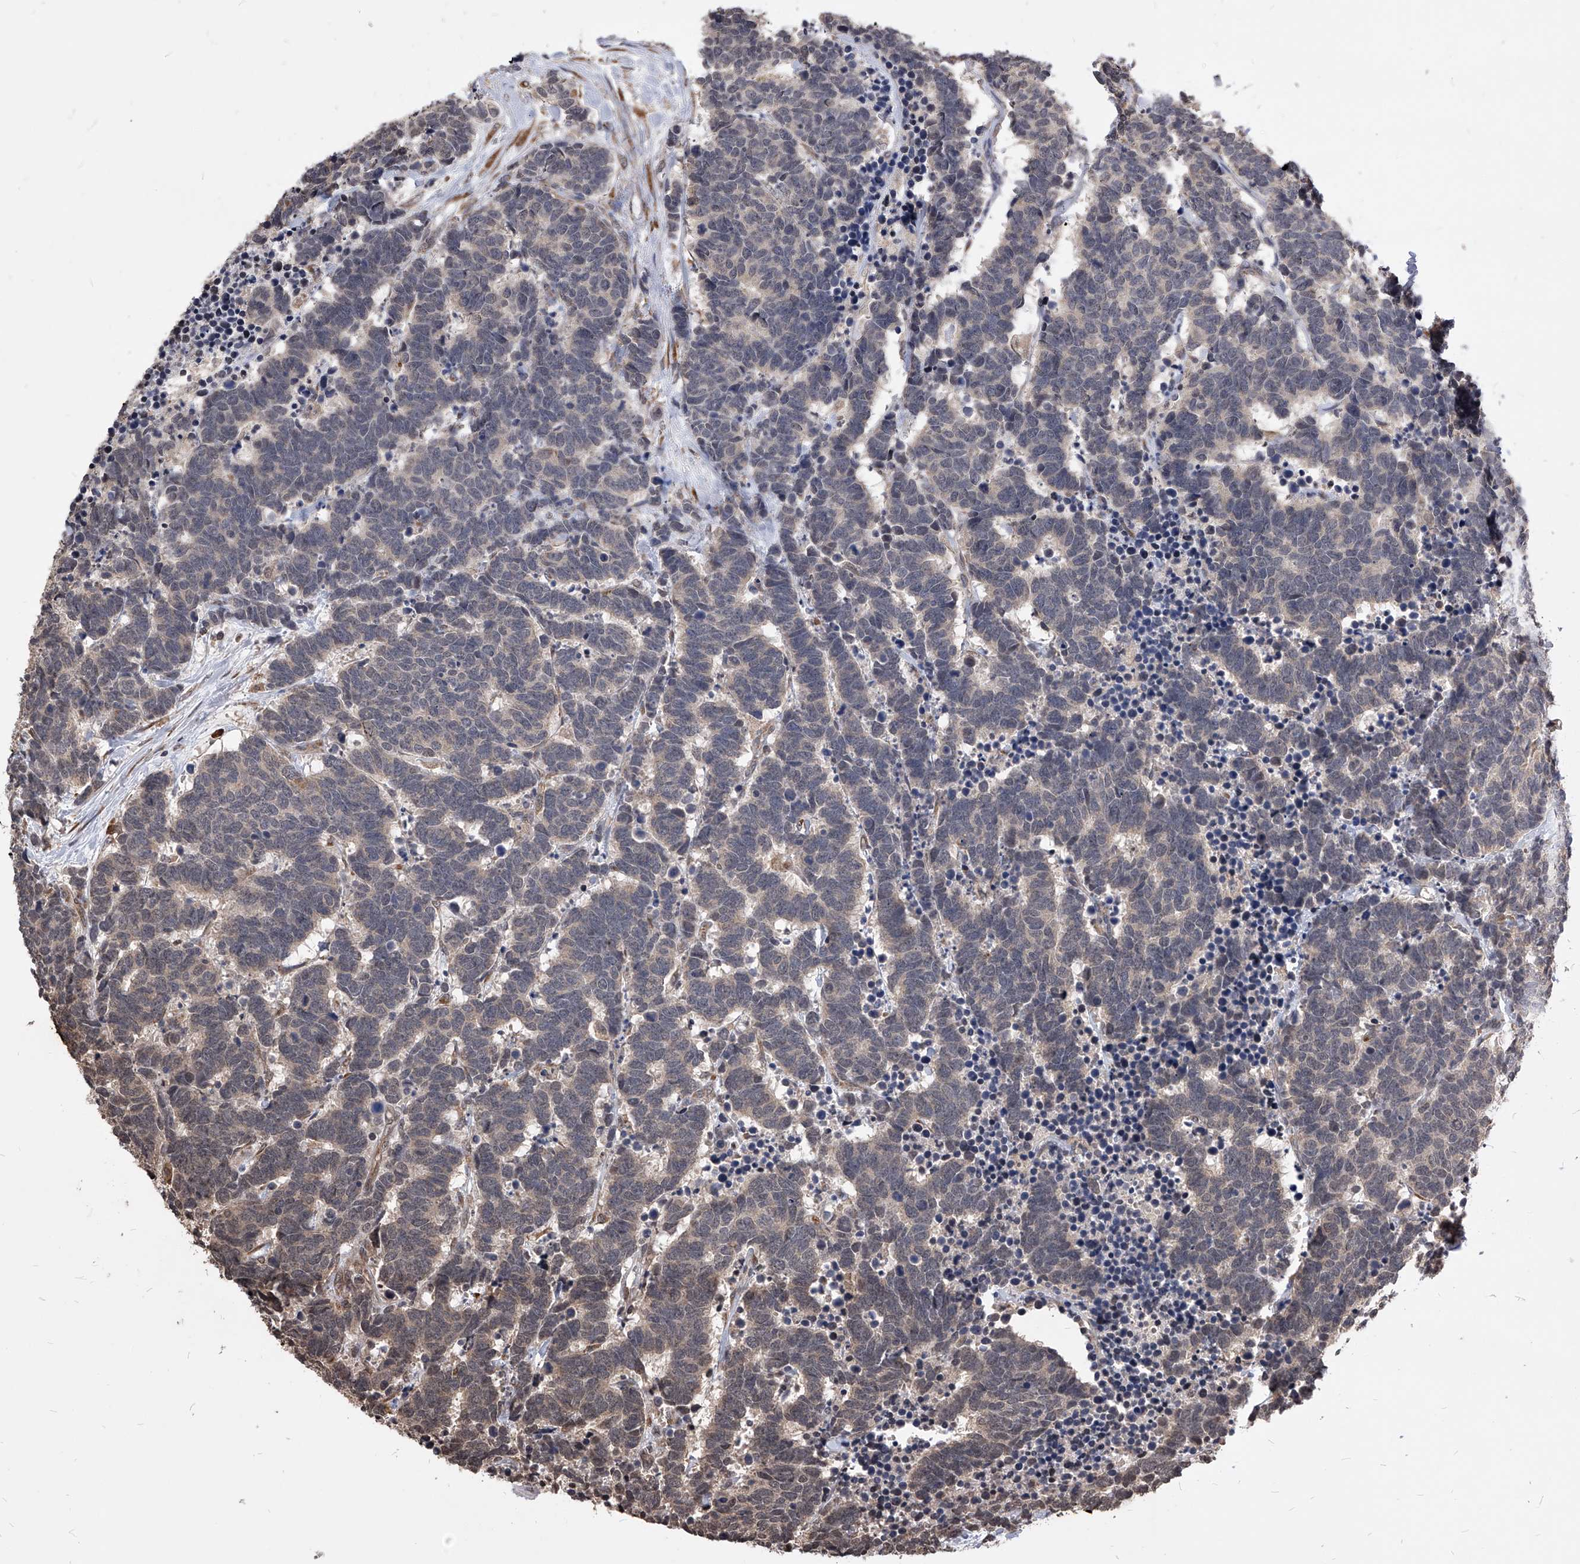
{"staining": {"intensity": "negative", "quantity": "none", "location": "none"}, "tissue": "carcinoid", "cell_type": "Tumor cells", "image_type": "cancer", "snomed": [{"axis": "morphology", "description": "Carcinoma, NOS"}, {"axis": "morphology", "description": "Carcinoid, malignant, NOS"}, {"axis": "topography", "description": "Urinary bladder"}], "caption": "Immunohistochemistry of carcinoid shows no expression in tumor cells.", "gene": "ID1", "patient": {"sex": "male", "age": 57}}